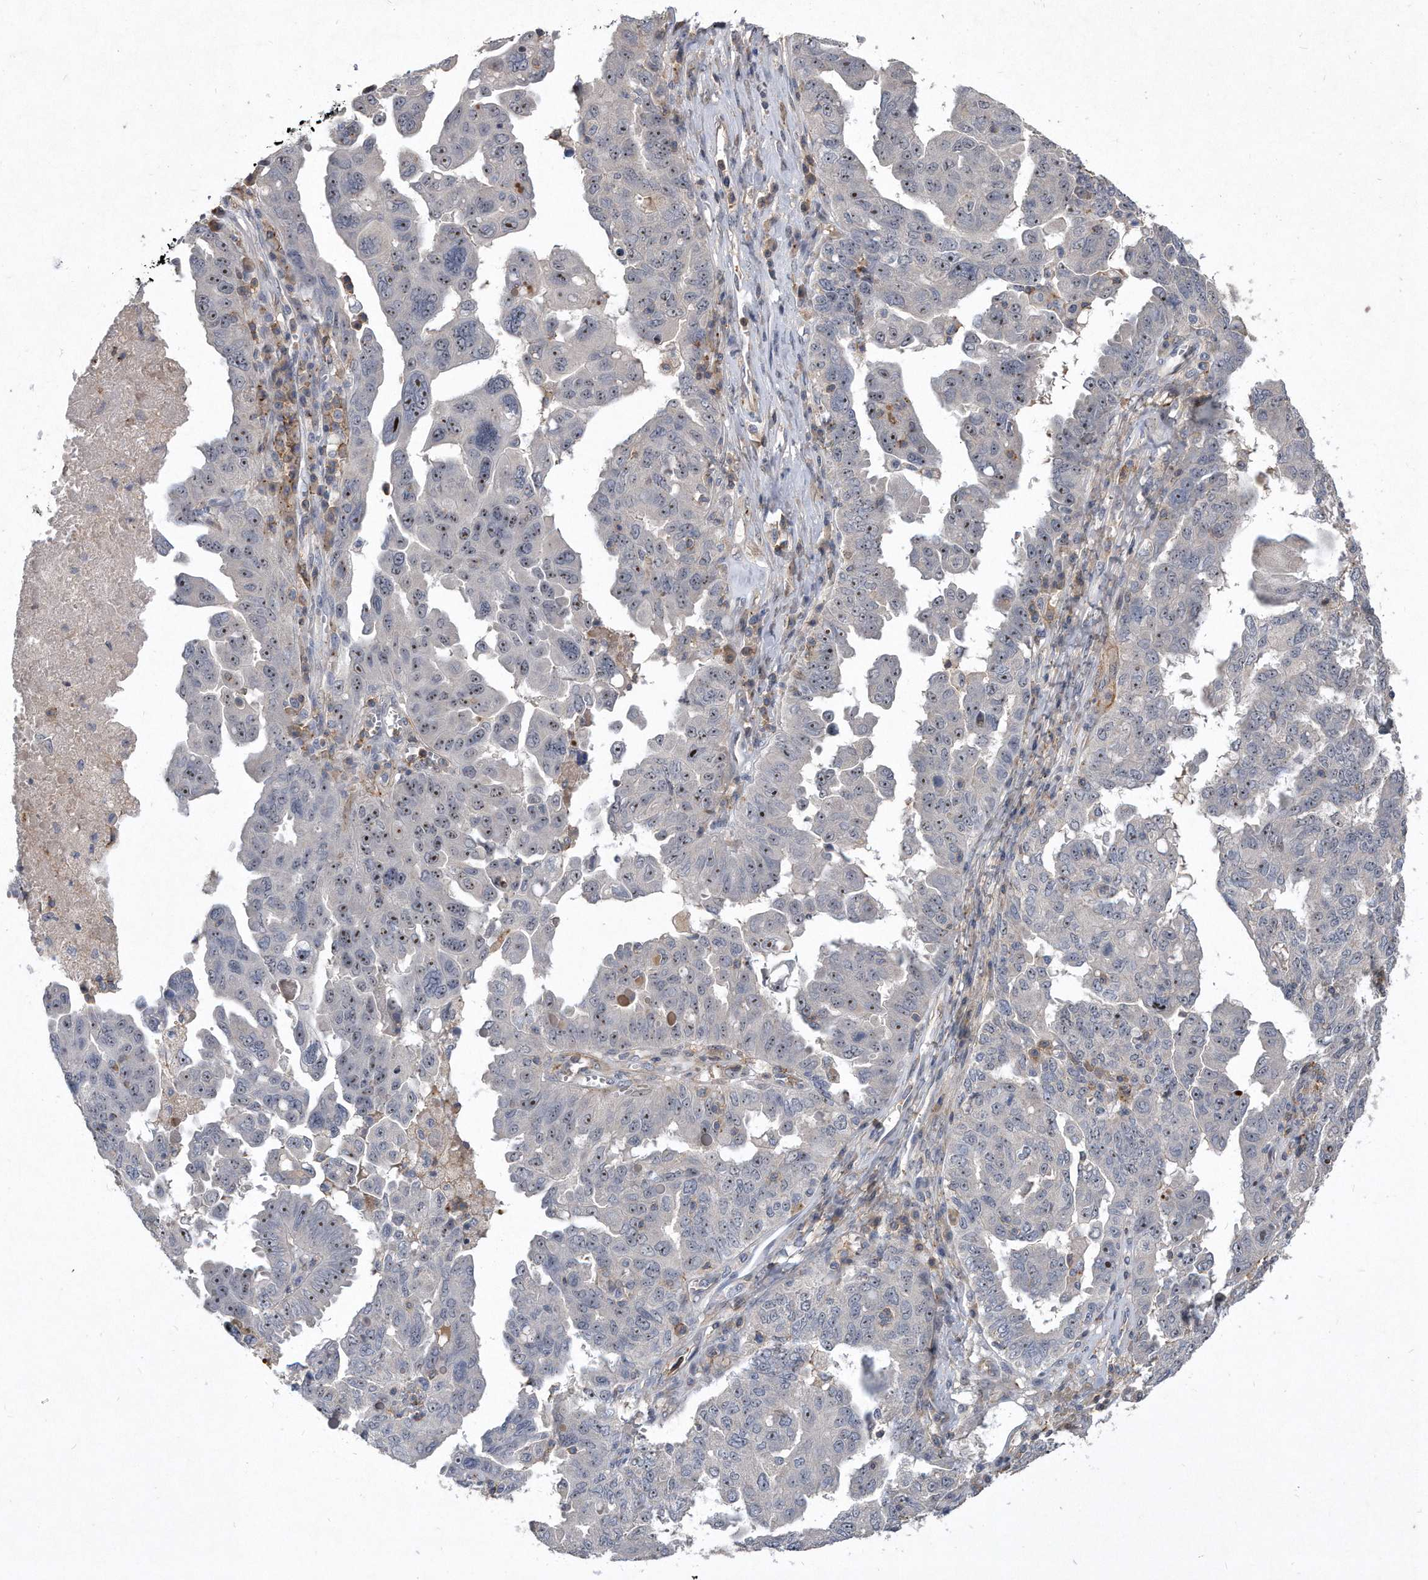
{"staining": {"intensity": "moderate", "quantity": ">75%", "location": "nuclear"}, "tissue": "ovarian cancer", "cell_type": "Tumor cells", "image_type": "cancer", "snomed": [{"axis": "morphology", "description": "Carcinoma, endometroid"}, {"axis": "topography", "description": "Ovary"}], "caption": "Immunohistochemistry staining of ovarian endometroid carcinoma, which shows medium levels of moderate nuclear expression in approximately >75% of tumor cells indicating moderate nuclear protein positivity. The staining was performed using DAB (3,3'-diaminobenzidine) (brown) for protein detection and nuclei were counterstained in hematoxylin (blue).", "gene": "PGBD2", "patient": {"sex": "female", "age": 62}}